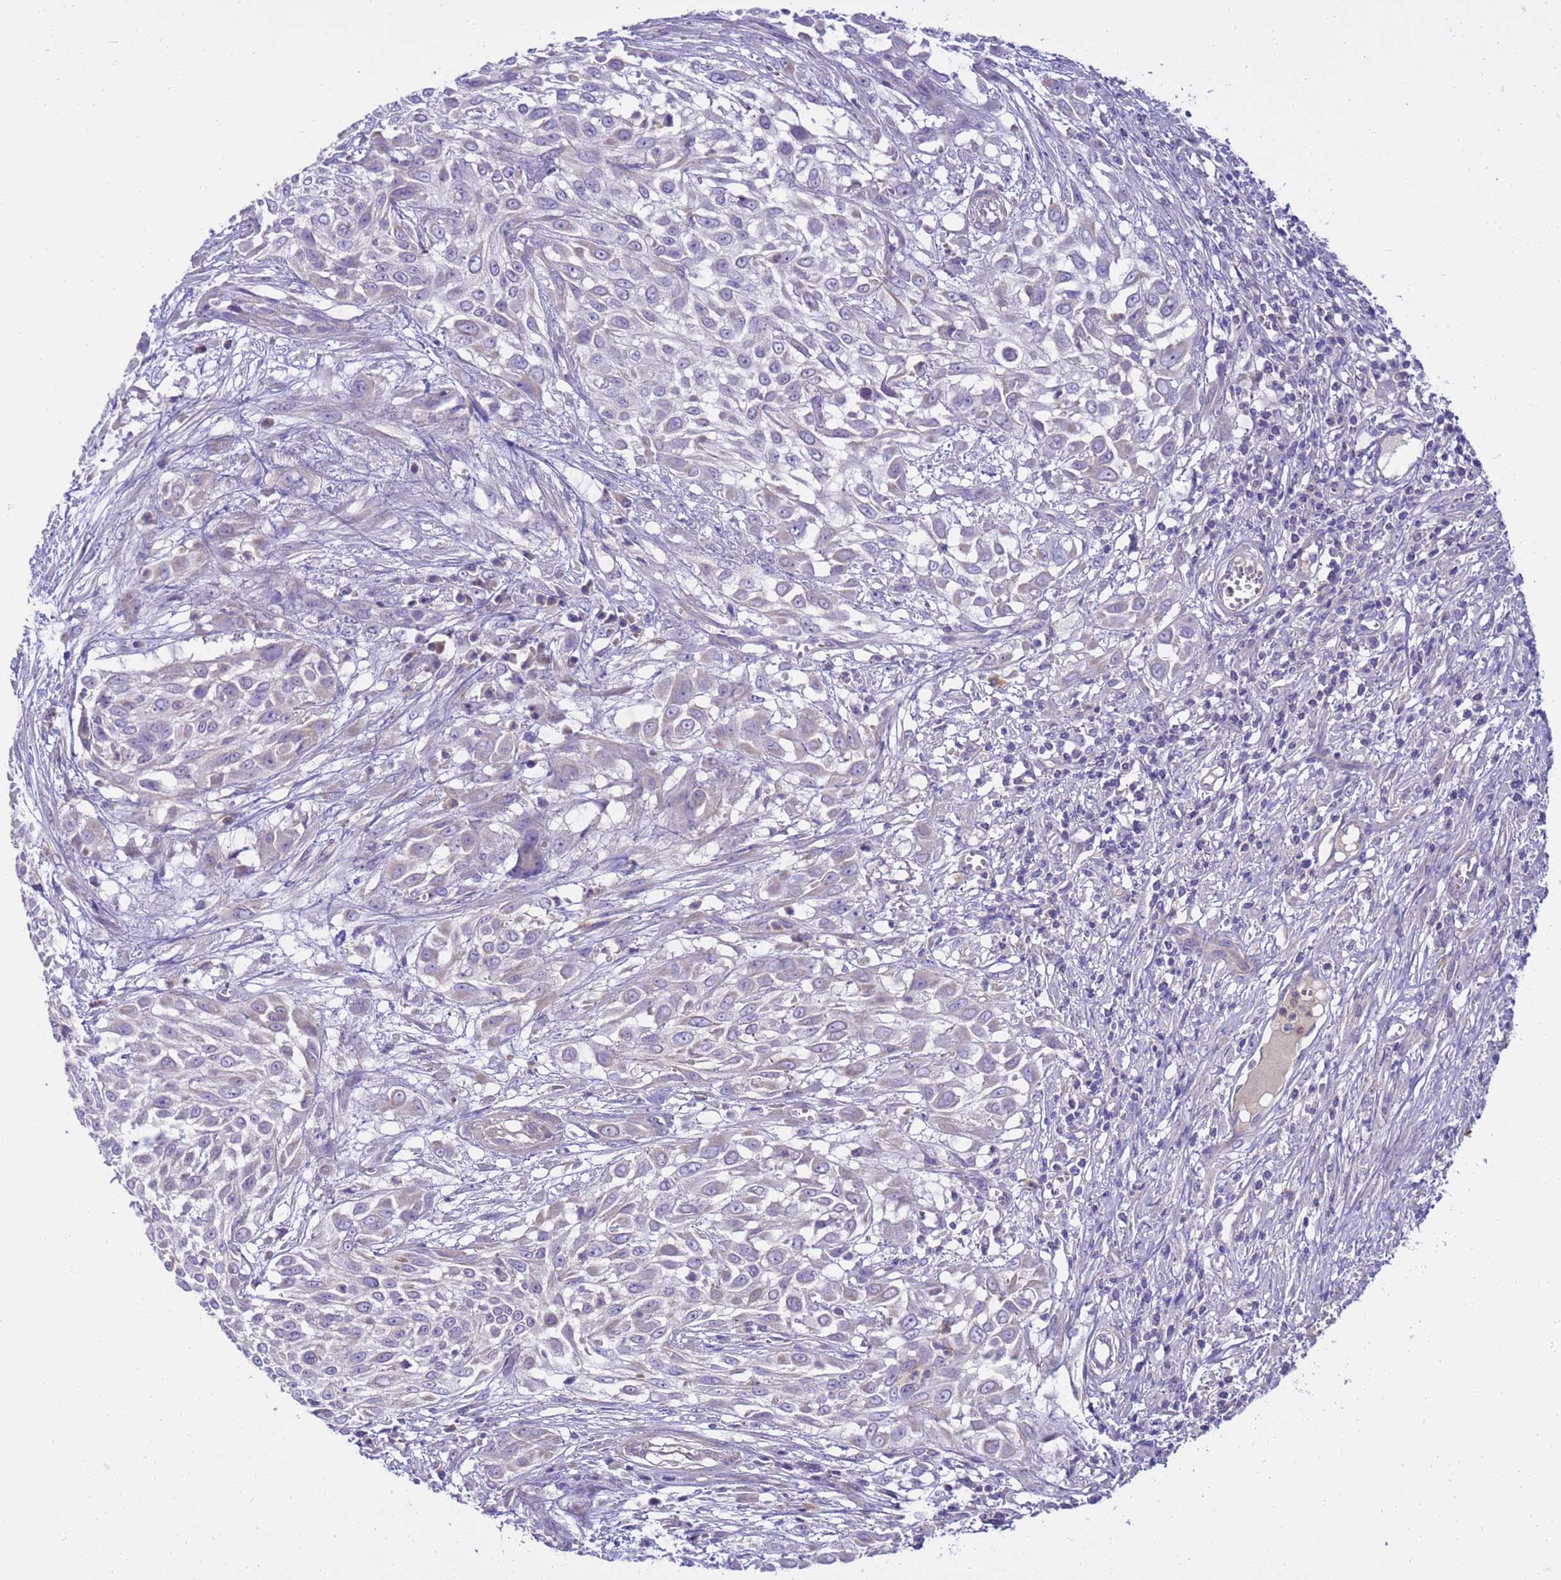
{"staining": {"intensity": "negative", "quantity": "none", "location": "none"}, "tissue": "urothelial cancer", "cell_type": "Tumor cells", "image_type": "cancer", "snomed": [{"axis": "morphology", "description": "Urothelial carcinoma, High grade"}, {"axis": "topography", "description": "Urinary bladder"}], "caption": "An image of urothelial cancer stained for a protein shows no brown staining in tumor cells.", "gene": "RIPPLY2", "patient": {"sex": "male", "age": 57}}